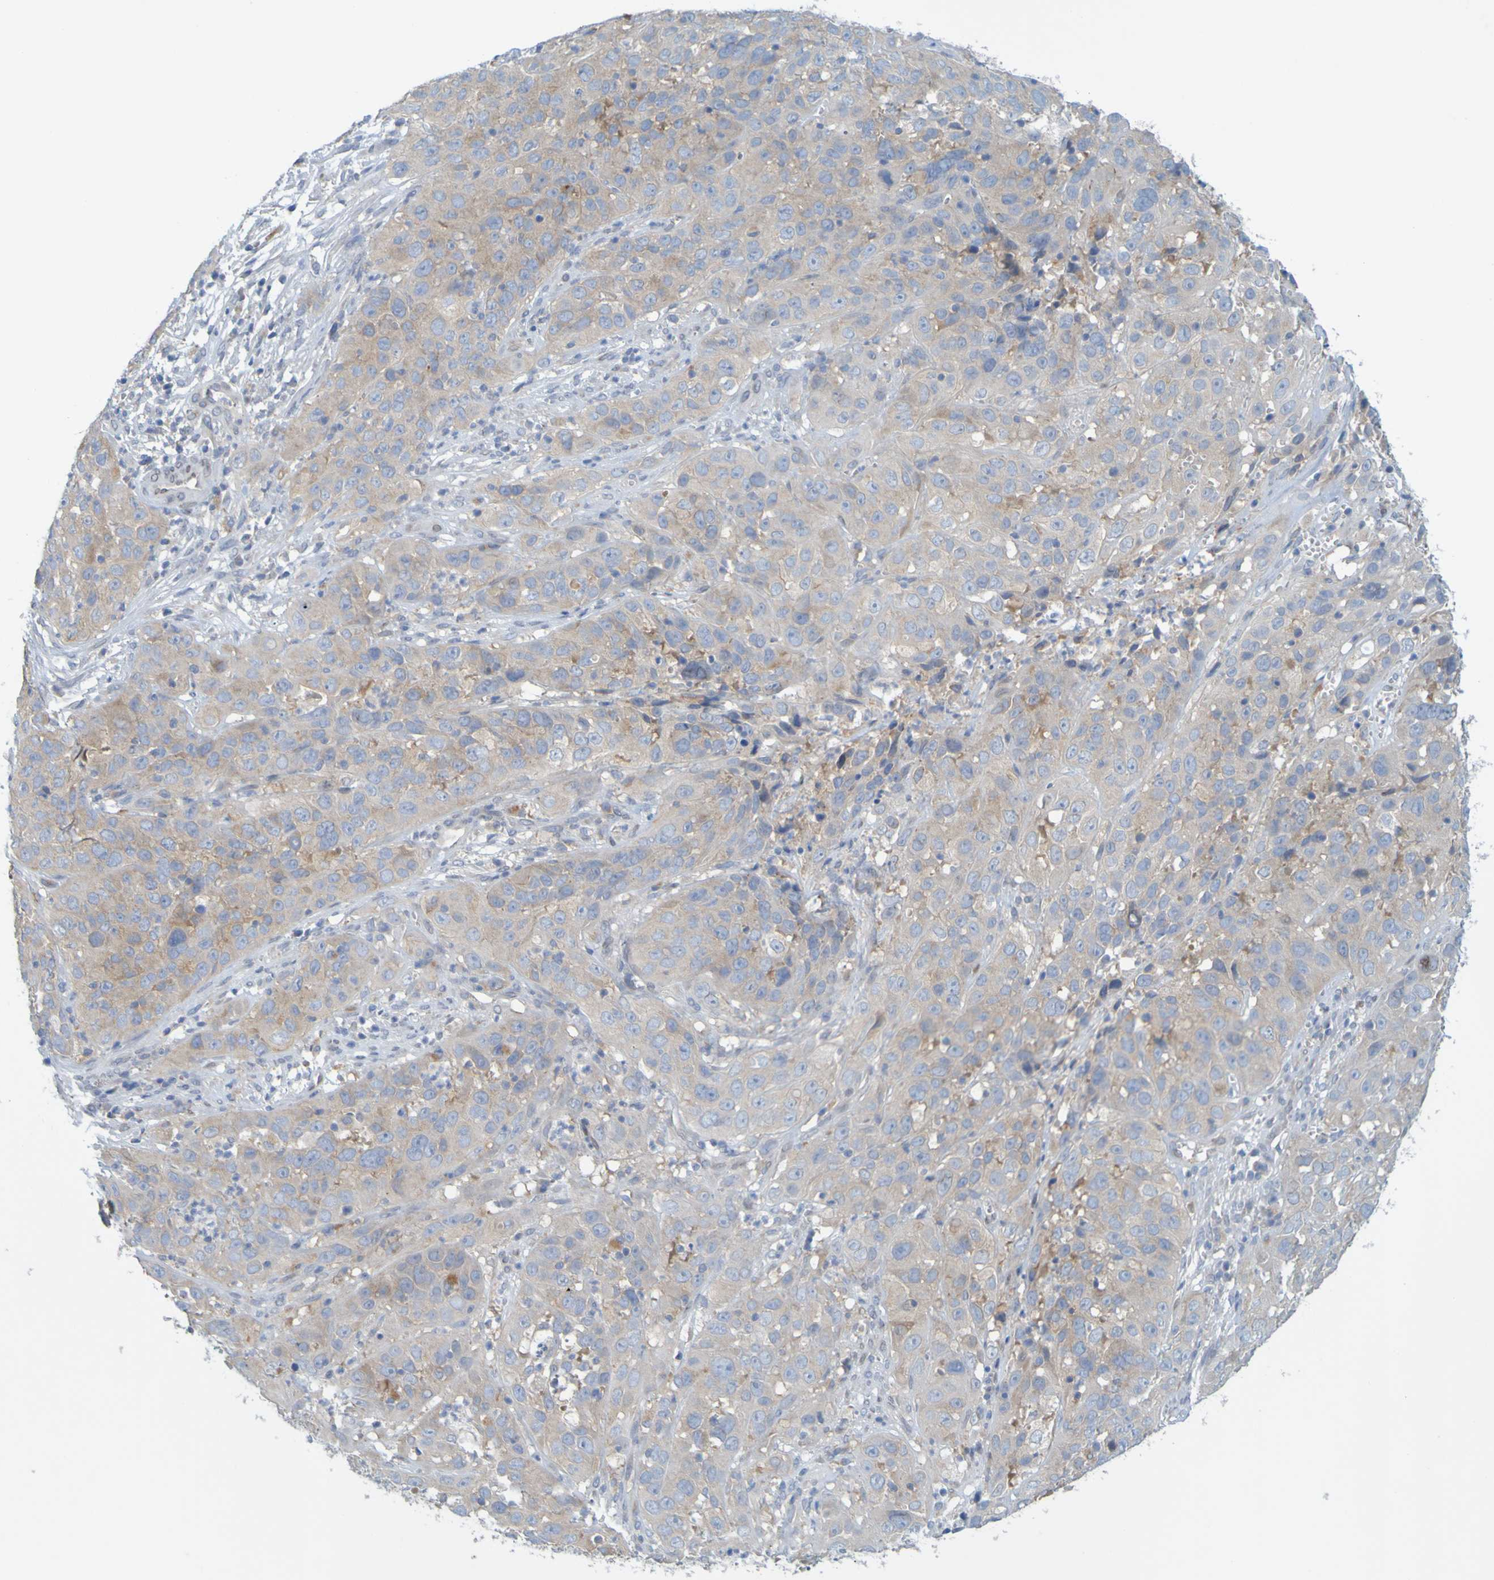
{"staining": {"intensity": "weak", "quantity": ">75%", "location": "cytoplasmic/membranous"}, "tissue": "cervical cancer", "cell_type": "Tumor cells", "image_type": "cancer", "snomed": [{"axis": "morphology", "description": "Squamous cell carcinoma, NOS"}, {"axis": "topography", "description": "Cervix"}], "caption": "Immunohistochemistry (IHC) (DAB) staining of human cervical squamous cell carcinoma shows weak cytoplasmic/membranous protein positivity in approximately >75% of tumor cells. (IHC, brightfield microscopy, high magnification).", "gene": "MAG", "patient": {"sex": "female", "age": 32}}